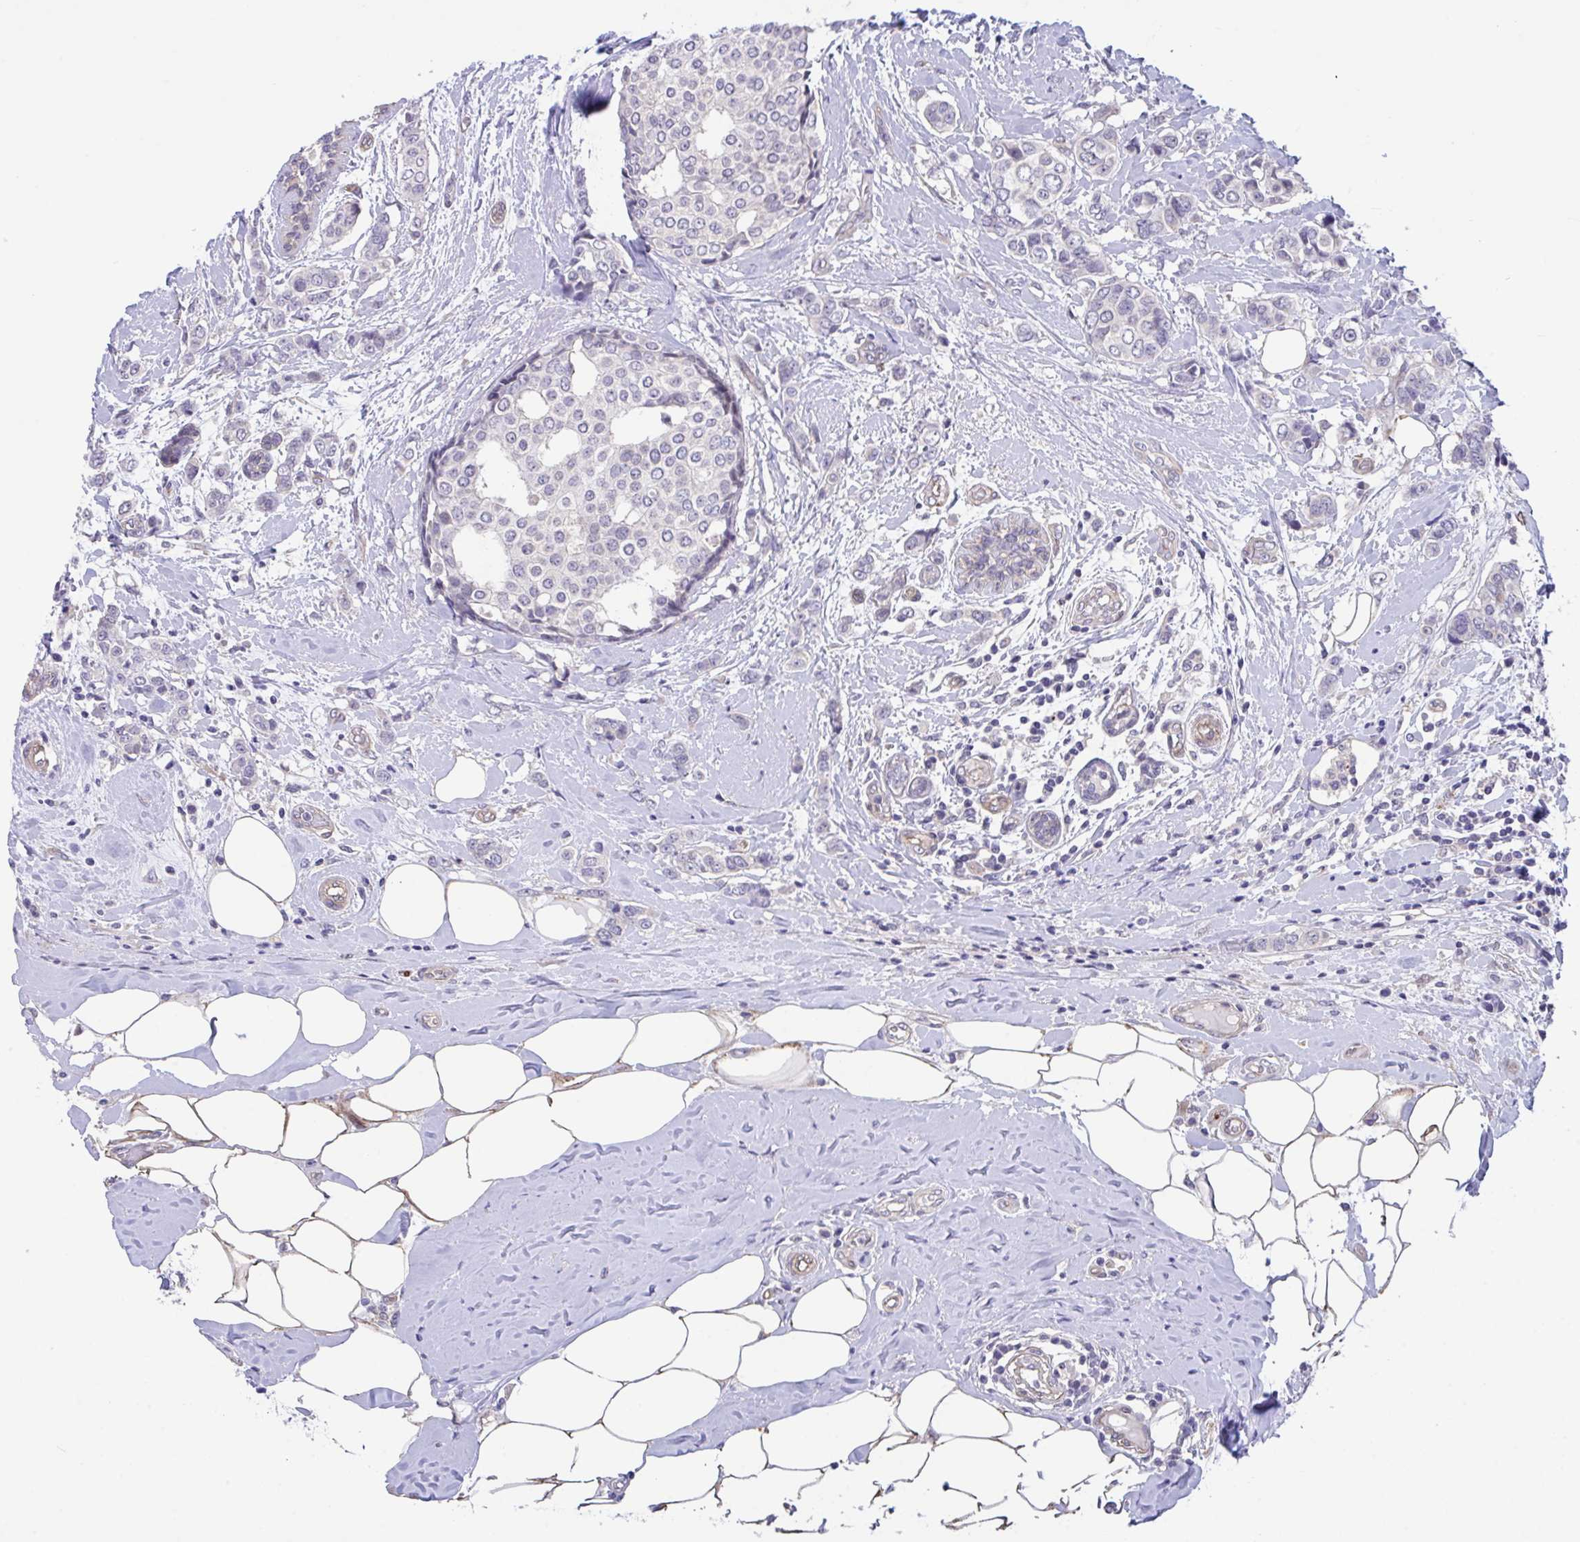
{"staining": {"intensity": "negative", "quantity": "none", "location": "none"}, "tissue": "breast cancer", "cell_type": "Tumor cells", "image_type": "cancer", "snomed": [{"axis": "morphology", "description": "Lobular carcinoma"}, {"axis": "topography", "description": "Breast"}], "caption": "Immunohistochemistry histopathology image of neoplastic tissue: breast cancer (lobular carcinoma) stained with DAB (3,3'-diaminobenzidine) exhibits no significant protein staining in tumor cells.", "gene": "RHOXF1", "patient": {"sex": "female", "age": 51}}